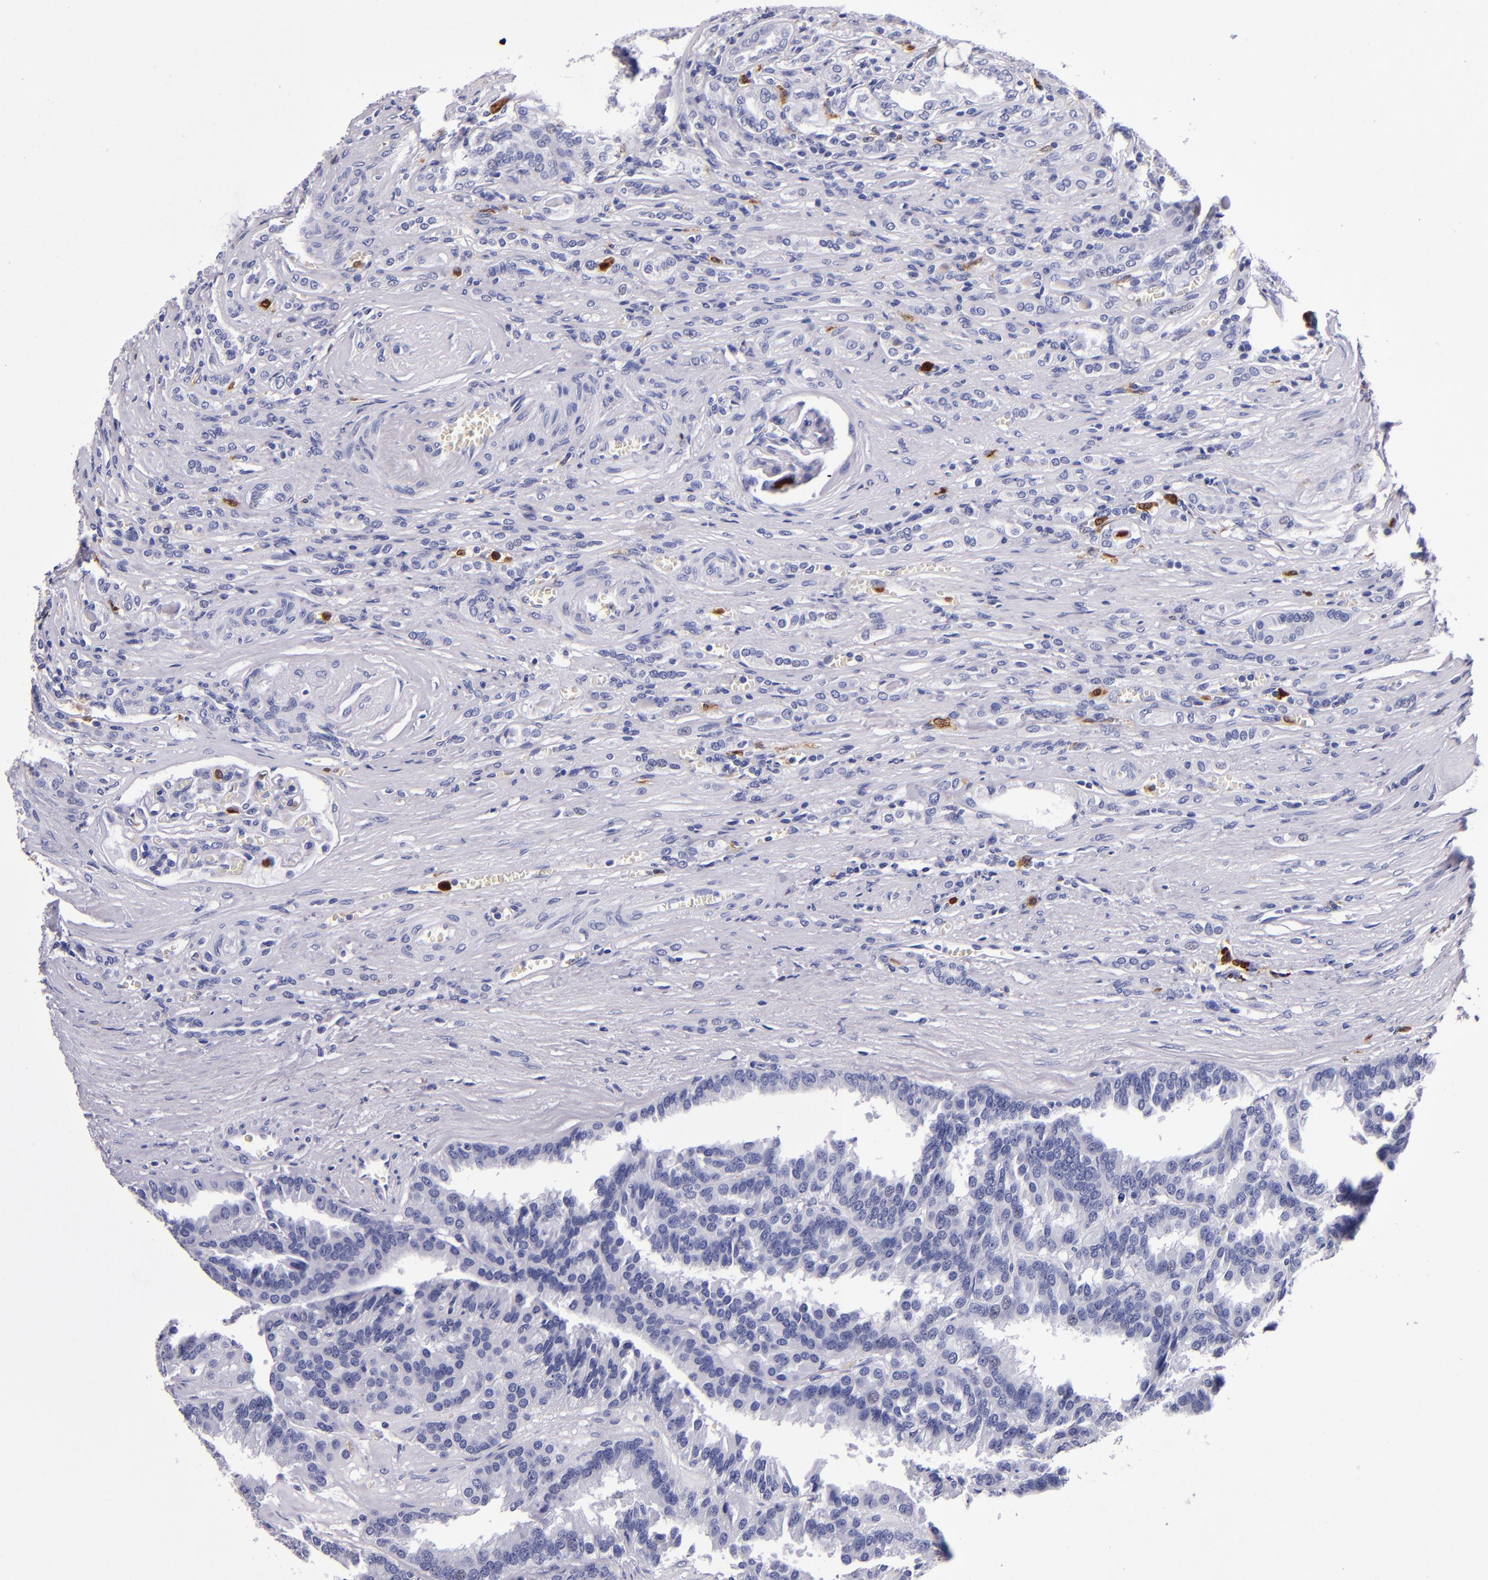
{"staining": {"intensity": "negative", "quantity": "none", "location": "none"}, "tissue": "renal cancer", "cell_type": "Tumor cells", "image_type": "cancer", "snomed": [{"axis": "morphology", "description": "Adenocarcinoma, NOS"}, {"axis": "topography", "description": "Kidney"}], "caption": "High magnification brightfield microscopy of renal cancer (adenocarcinoma) stained with DAB (3,3'-diaminobenzidine) (brown) and counterstained with hematoxylin (blue): tumor cells show no significant staining.", "gene": "S100A8", "patient": {"sex": "male", "age": 46}}